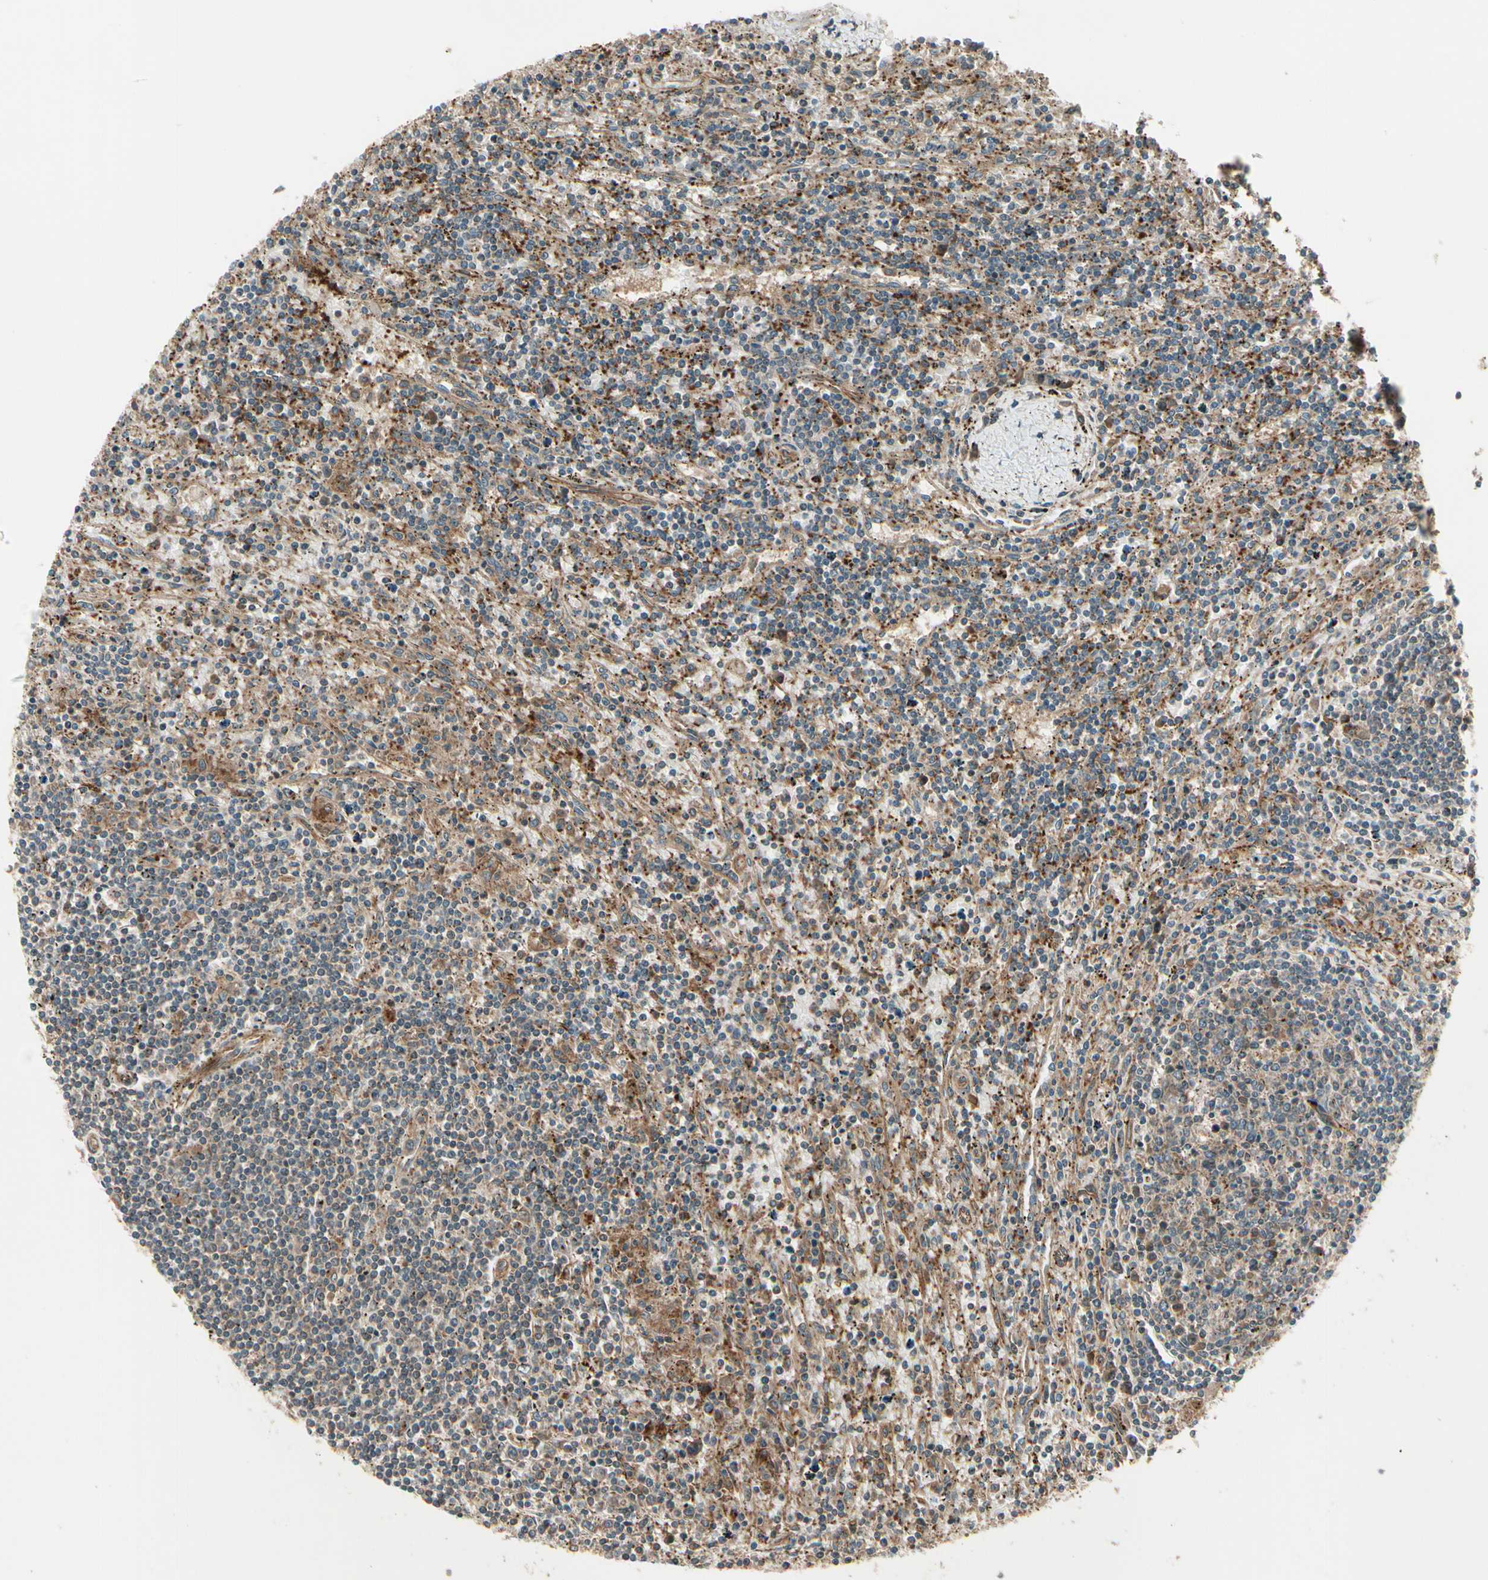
{"staining": {"intensity": "weak", "quantity": "25%-75%", "location": "cytoplasmic/membranous"}, "tissue": "lymphoma", "cell_type": "Tumor cells", "image_type": "cancer", "snomed": [{"axis": "morphology", "description": "Malignant lymphoma, non-Hodgkin's type, Low grade"}, {"axis": "topography", "description": "Spleen"}], "caption": "Weak cytoplasmic/membranous protein positivity is identified in approximately 25%-75% of tumor cells in malignant lymphoma, non-Hodgkin's type (low-grade).", "gene": "FKBP15", "patient": {"sex": "male", "age": 76}}